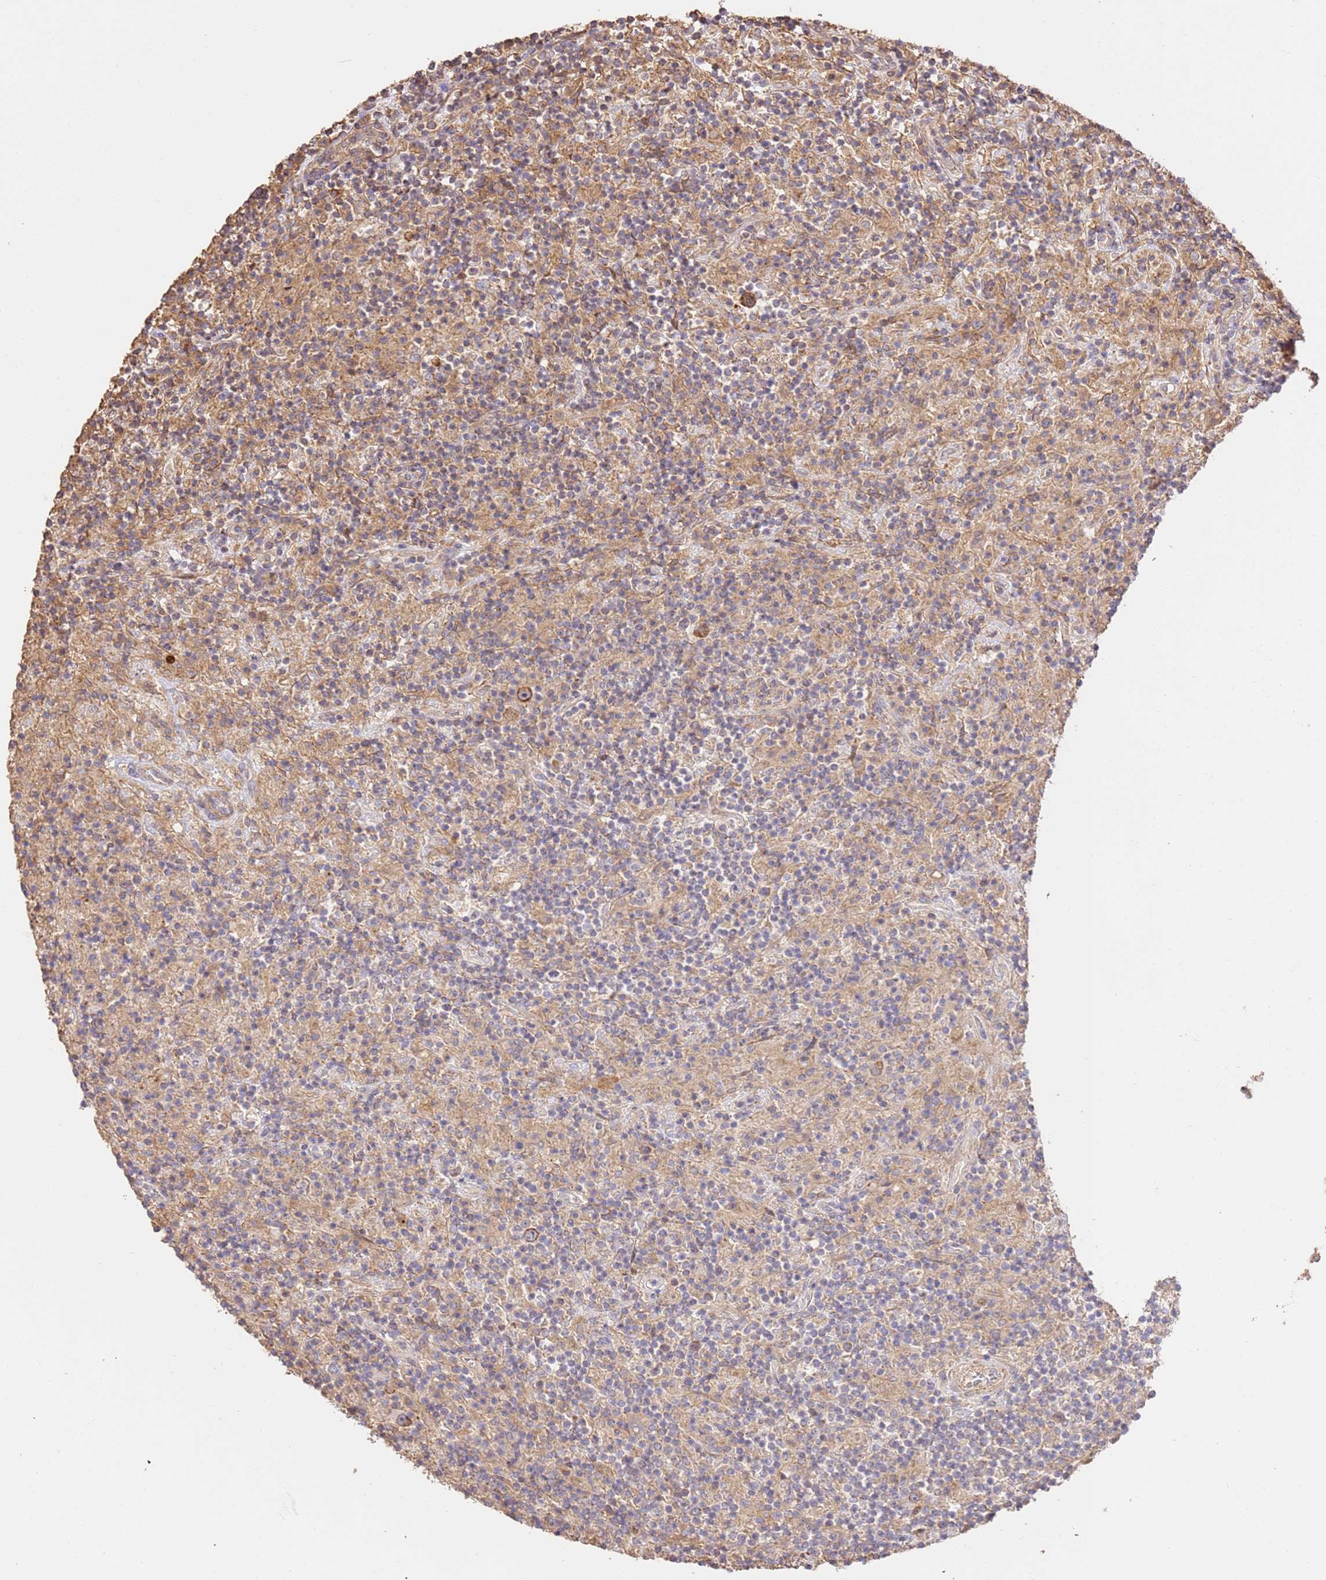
{"staining": {"intensity": "moderate", "quantity": ">75%", "location": "cytoplasmic/membranous"}, "tissue": "lymphoma", "cell_type": "Tumor cells", "image_type": "cancer", "snomed": [{"axis": "morphology", "description": "Hodgkin's disease, NOS"}, {"axis": "topography", "description": "Lymph node"}], "caption": "Protein staining shows moderate cytoplasmic/membranous positivity in about >75% of tumor cells in lymphoma.", "gene": "CEP55", "patient": {"sex": "male", "age": 70}}